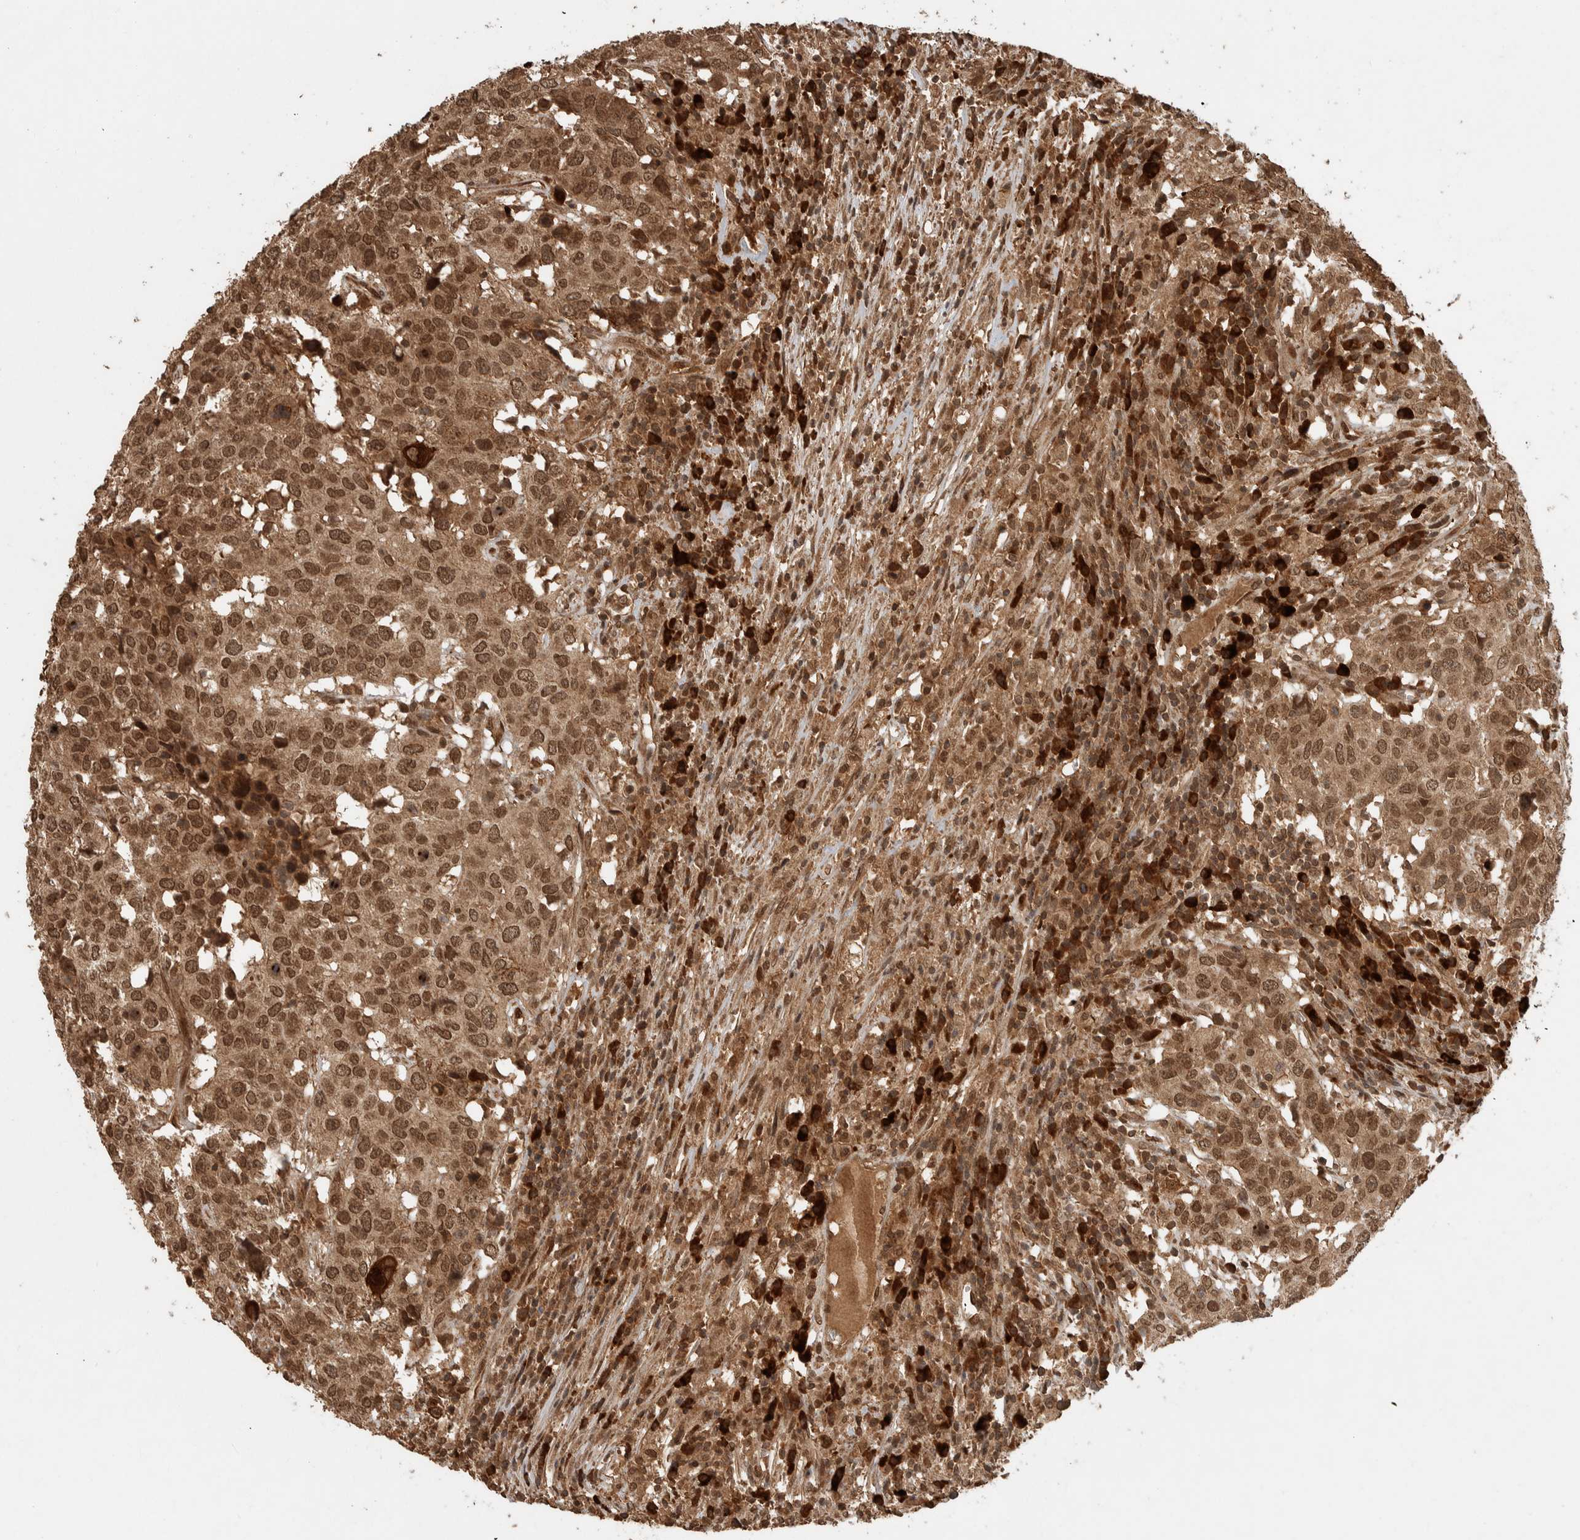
{"staining": {"intensity": "moderate", "quantity": ">75%", "location": "cytoplasmic/membranous,nuclear"}, "tissue": "head and neck cancer", "cell_type": "Tumor cells", "image_type": "cancer", "snomed": [{"axis": "morphology", "description": "Squamous cell carcinoma, NOS"}, {"axis": "topography", "description": "Head-Neck"}], "caption": "A photomicrograph showing moderate cytoplasmic/membranous and nuclear staining in about >75% of tumor cells in squamous cell carcinoma (head and neck), as visualized by brown immunohistochemical staining.", "gene": "CNTROB", "patient": {"sex": "male", "age": 66}}